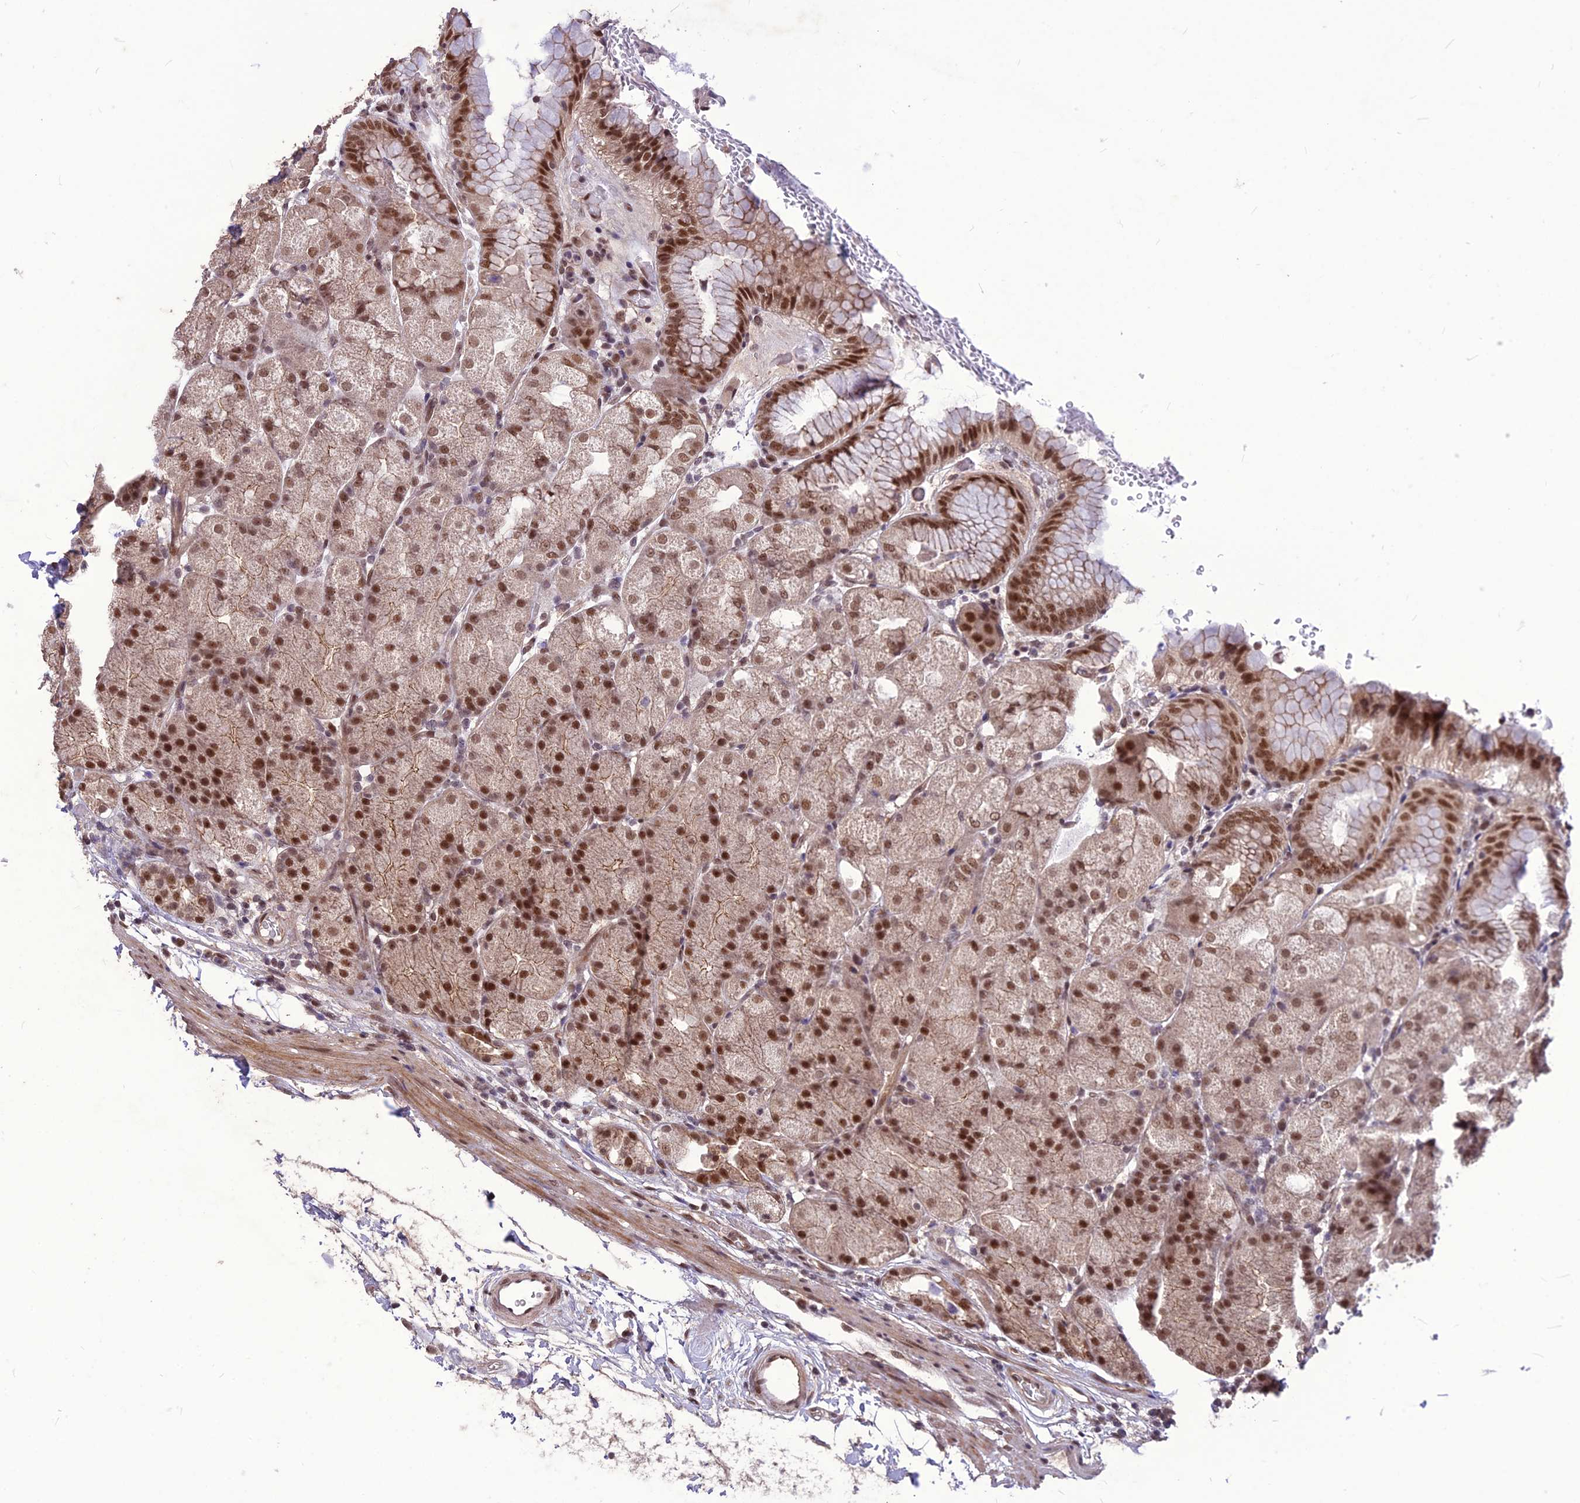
{"staining": {"intensity": "strong", "quantity": ">75%", "location": "nuclear"}, "tissue": "stomach", "cell_type": "Glandular cells", "image_type": "normal", "snomed": [{"axis": "morphology", "description": "Normal tissue, NOS"}, {"axis": "topography", "description": "Stomach, upper"}, {"axis": "topography", "description": "Stomach, lower"}], "caption": "High-magnification brightfield microscopy of unremarkable stomach stained with DAB (brown) and counterstained with hematoxylin (blue). glandular cells exhibit strong nuclear expression is seen in approximately>75% of cells. The staining was performed using DAB, with brown indicating positive protein expression. Nuclei are stained blue with hematoxylin.", "gene": "DIS3", "patient": {"sex": "male", "age": 62}}